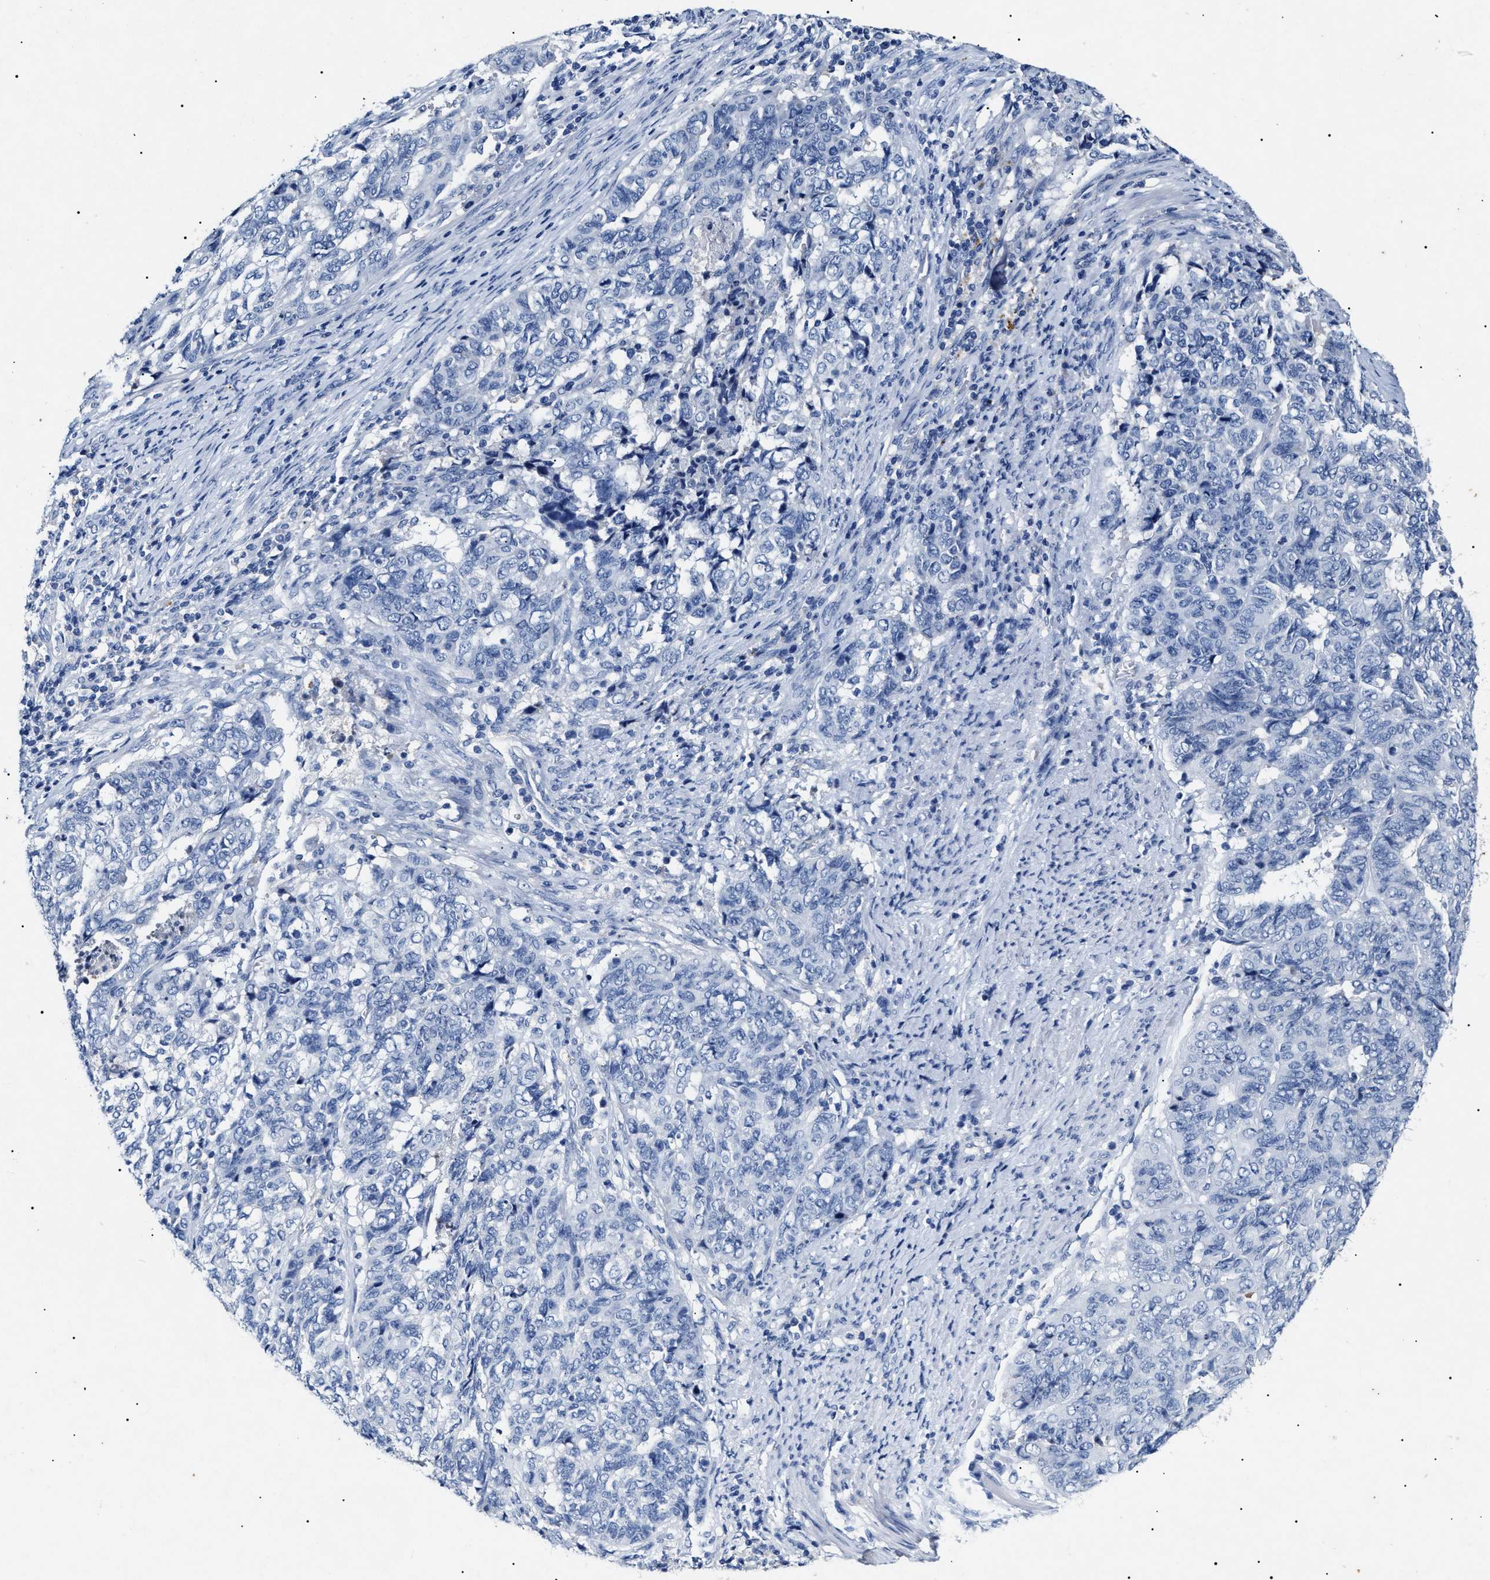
{"staining": {"intensity": "negative", "quantity": "none", "location": "none"}, "tissue": "endometrial cancer", "cell_type": "Tumor cells", "image_type": "cancer", "snomed": [{"axis": "morphology", "description": "Adenocarcinoma, NOS"}, {"axis": "topography", "description": "Endometrium"}], "caption": "Histopathology image shows no significant protein staining in tumor cells of adenocarcinoma (endometrial).", "gene": "LRRC8E", "patient": {"sex": "female", "age": 80}}